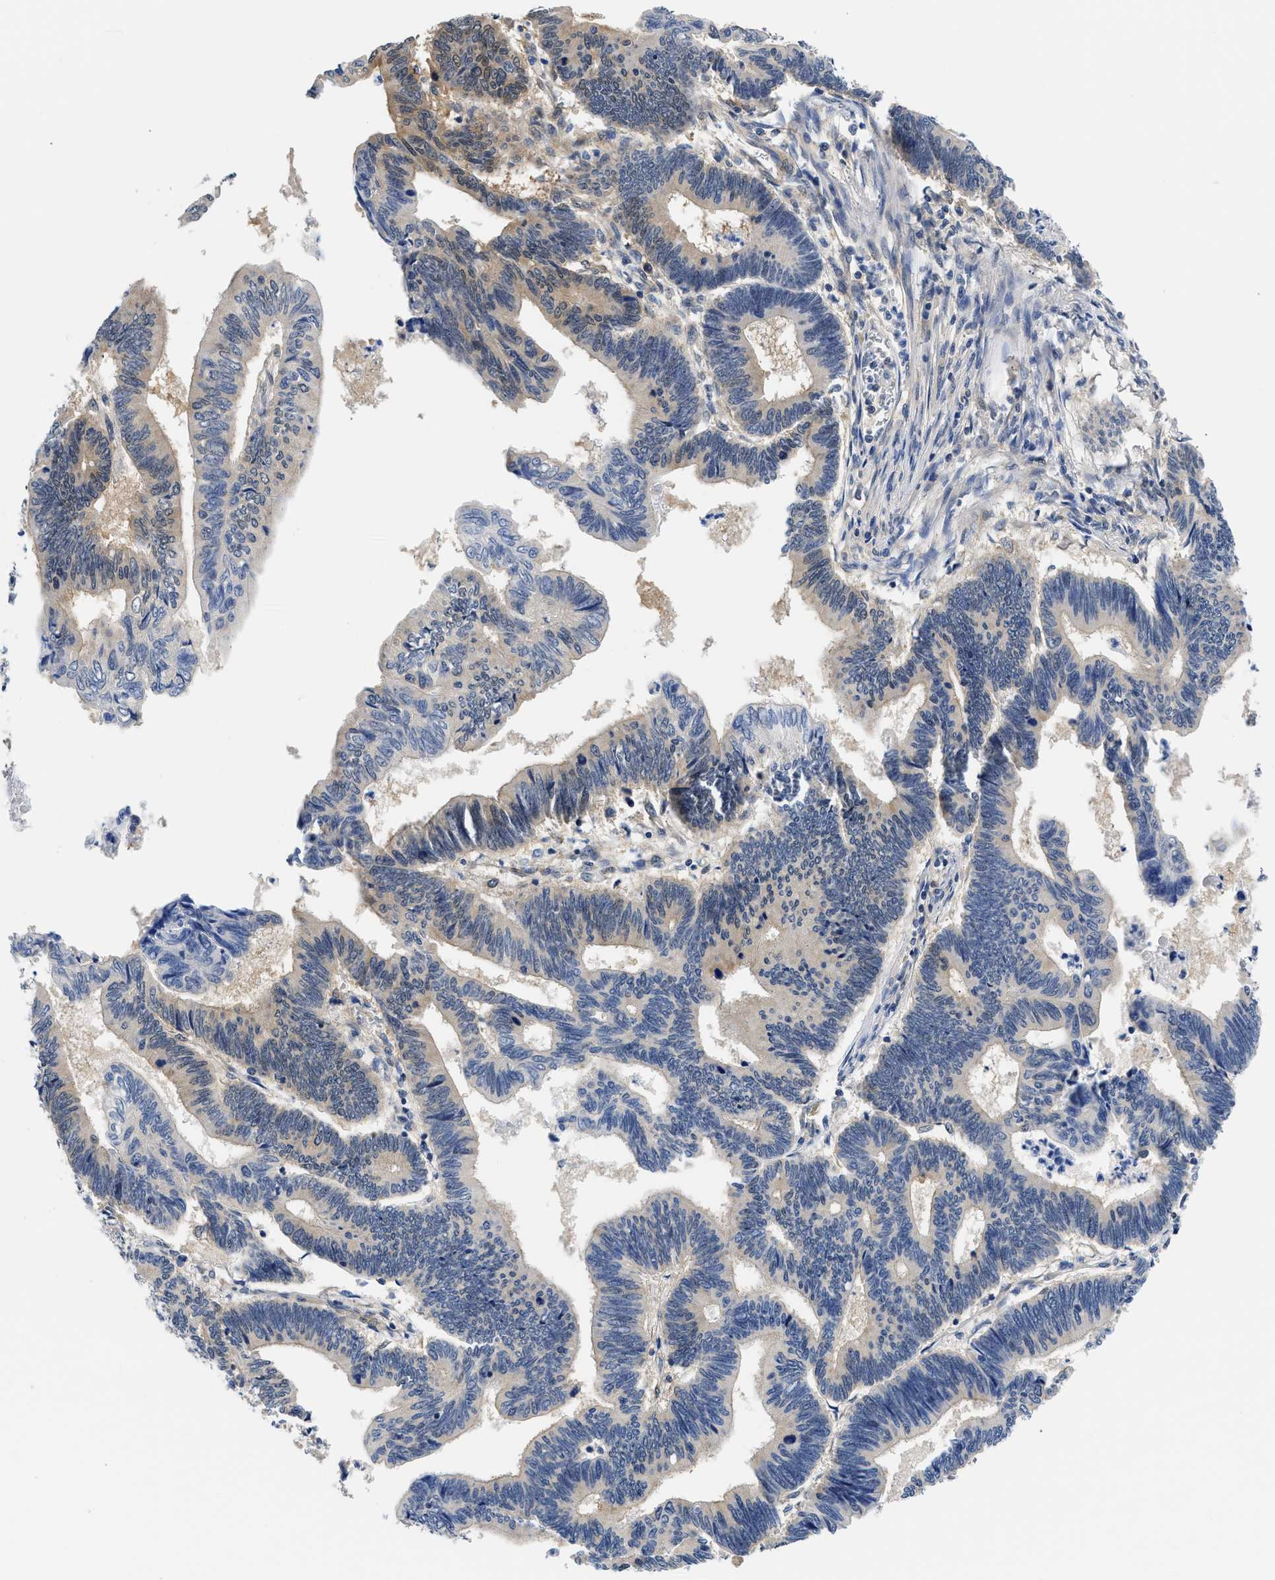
{"staining": {"intensity": "weak", "quantity": "<25%", "location": "cytoplasmic/membranous,nuclear"}, "tissue": "pancreatic cancer", "cell_type": "Tumor cells", "image_type": "cancer", "snomed": [{"axis": "morphology", "description": "Adenocarcinoma, NOS"}, {"axis": "topography", "description": "Pancreas"}], "caption": "Immunohistochemistry histopathology image of neoplastic tissue: human pancreatic adenocarcinoma stained with DAB (3,3'-diaminobenzidine) demonstrates no significant protein expression in tumor cells.", "gene": "XPO5", "patient": {"sex": "female", "age": 70}}